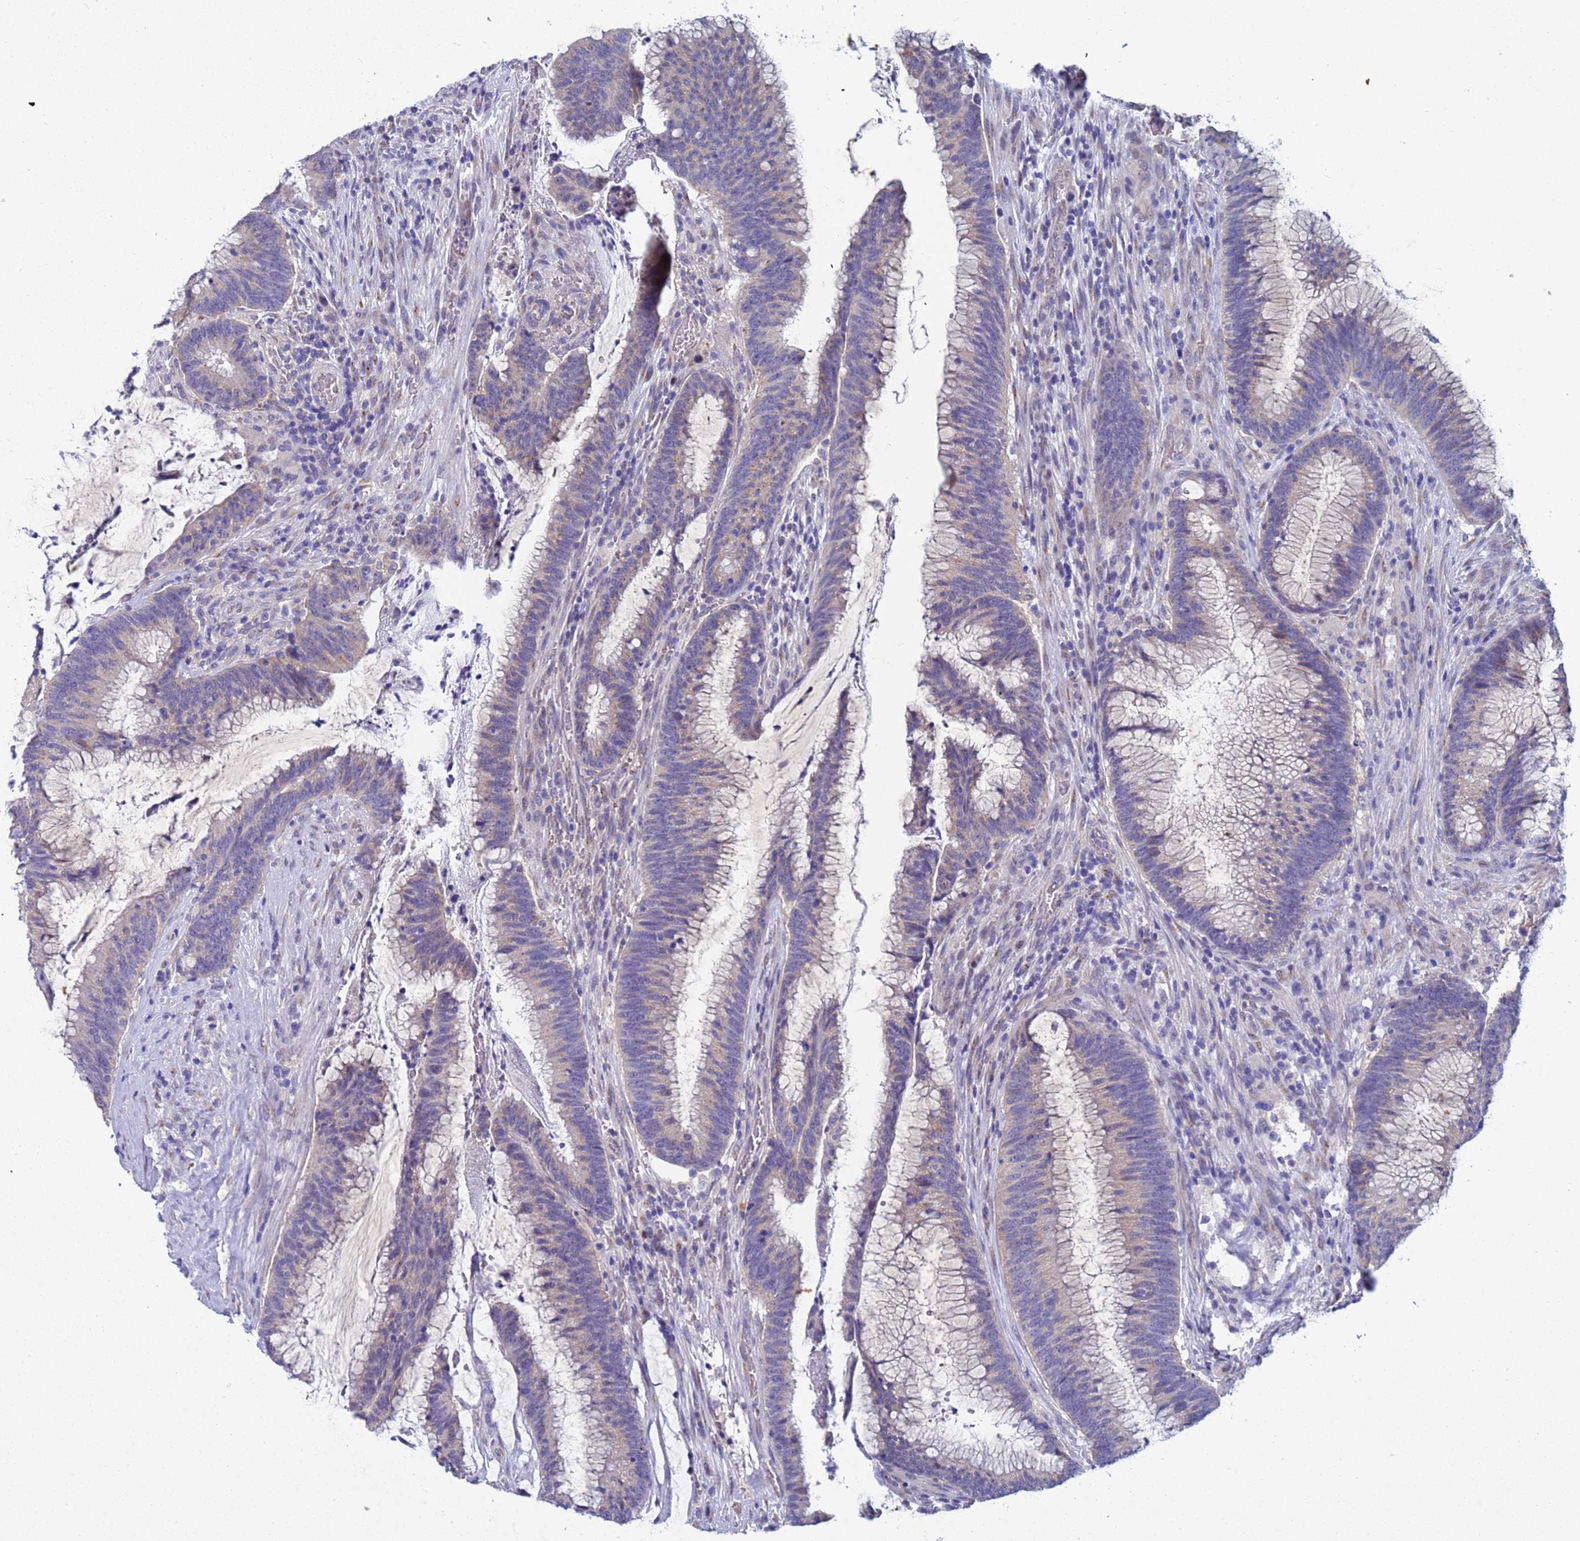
{"staining": {"intensity": "negative", "quantity": "none", "location": "none"}, "tissue": "colorectal cancer", "cell_type": "Tumor cells", "image_type": "cancer", "snomed": [{"axis": "morphology", "description": "Adenocarcinoma, NOS"}, {"axis": "topography", "description": "Rectum"}], "caption": "An immunohistochemistry (IHC) photomicrograph of colorectal cancer is shown. There is no staining in tumor cells of colorectal cancer.", "gene": "IHO1", "patient": {"sex": "female", "age": 77}}